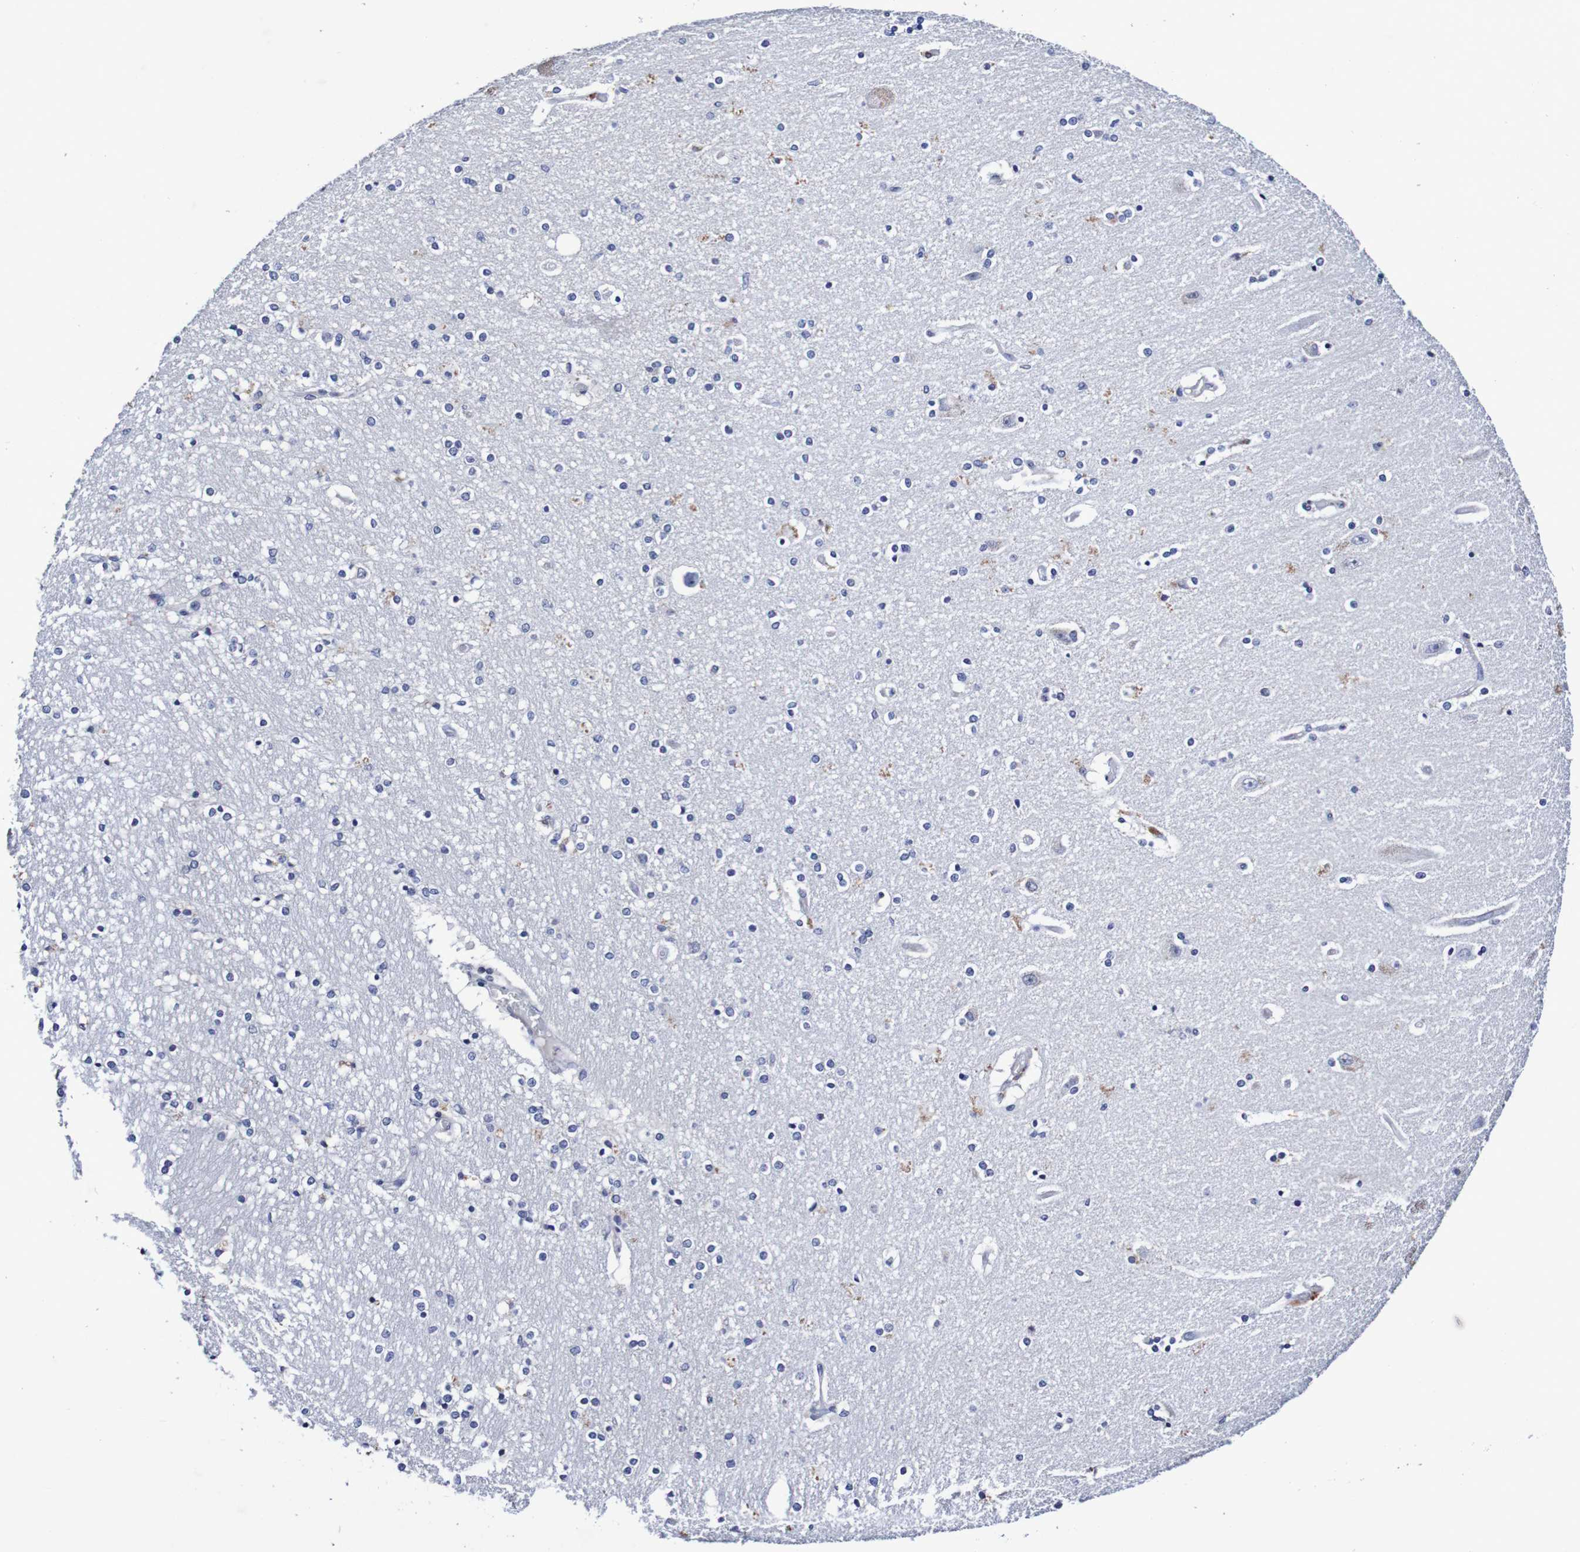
{"staining": {"intensity": "negative", "quantity": "none", "location": "none"}, "tissue": "hippocampus", "cell_type": "Glial cells", "image_type": "normal", "snomed": [{"axis": "morphology", "description": "Normal tissue, NOS"}, {"axis": "topography", "description": "Hippocampus"}], "caption": "Protein analysis of unremarkable hippocampus exhibits no significant expression in glial cells.", "gene": "ACVR1C", "patient": {"sex": "female", "age": 54}}